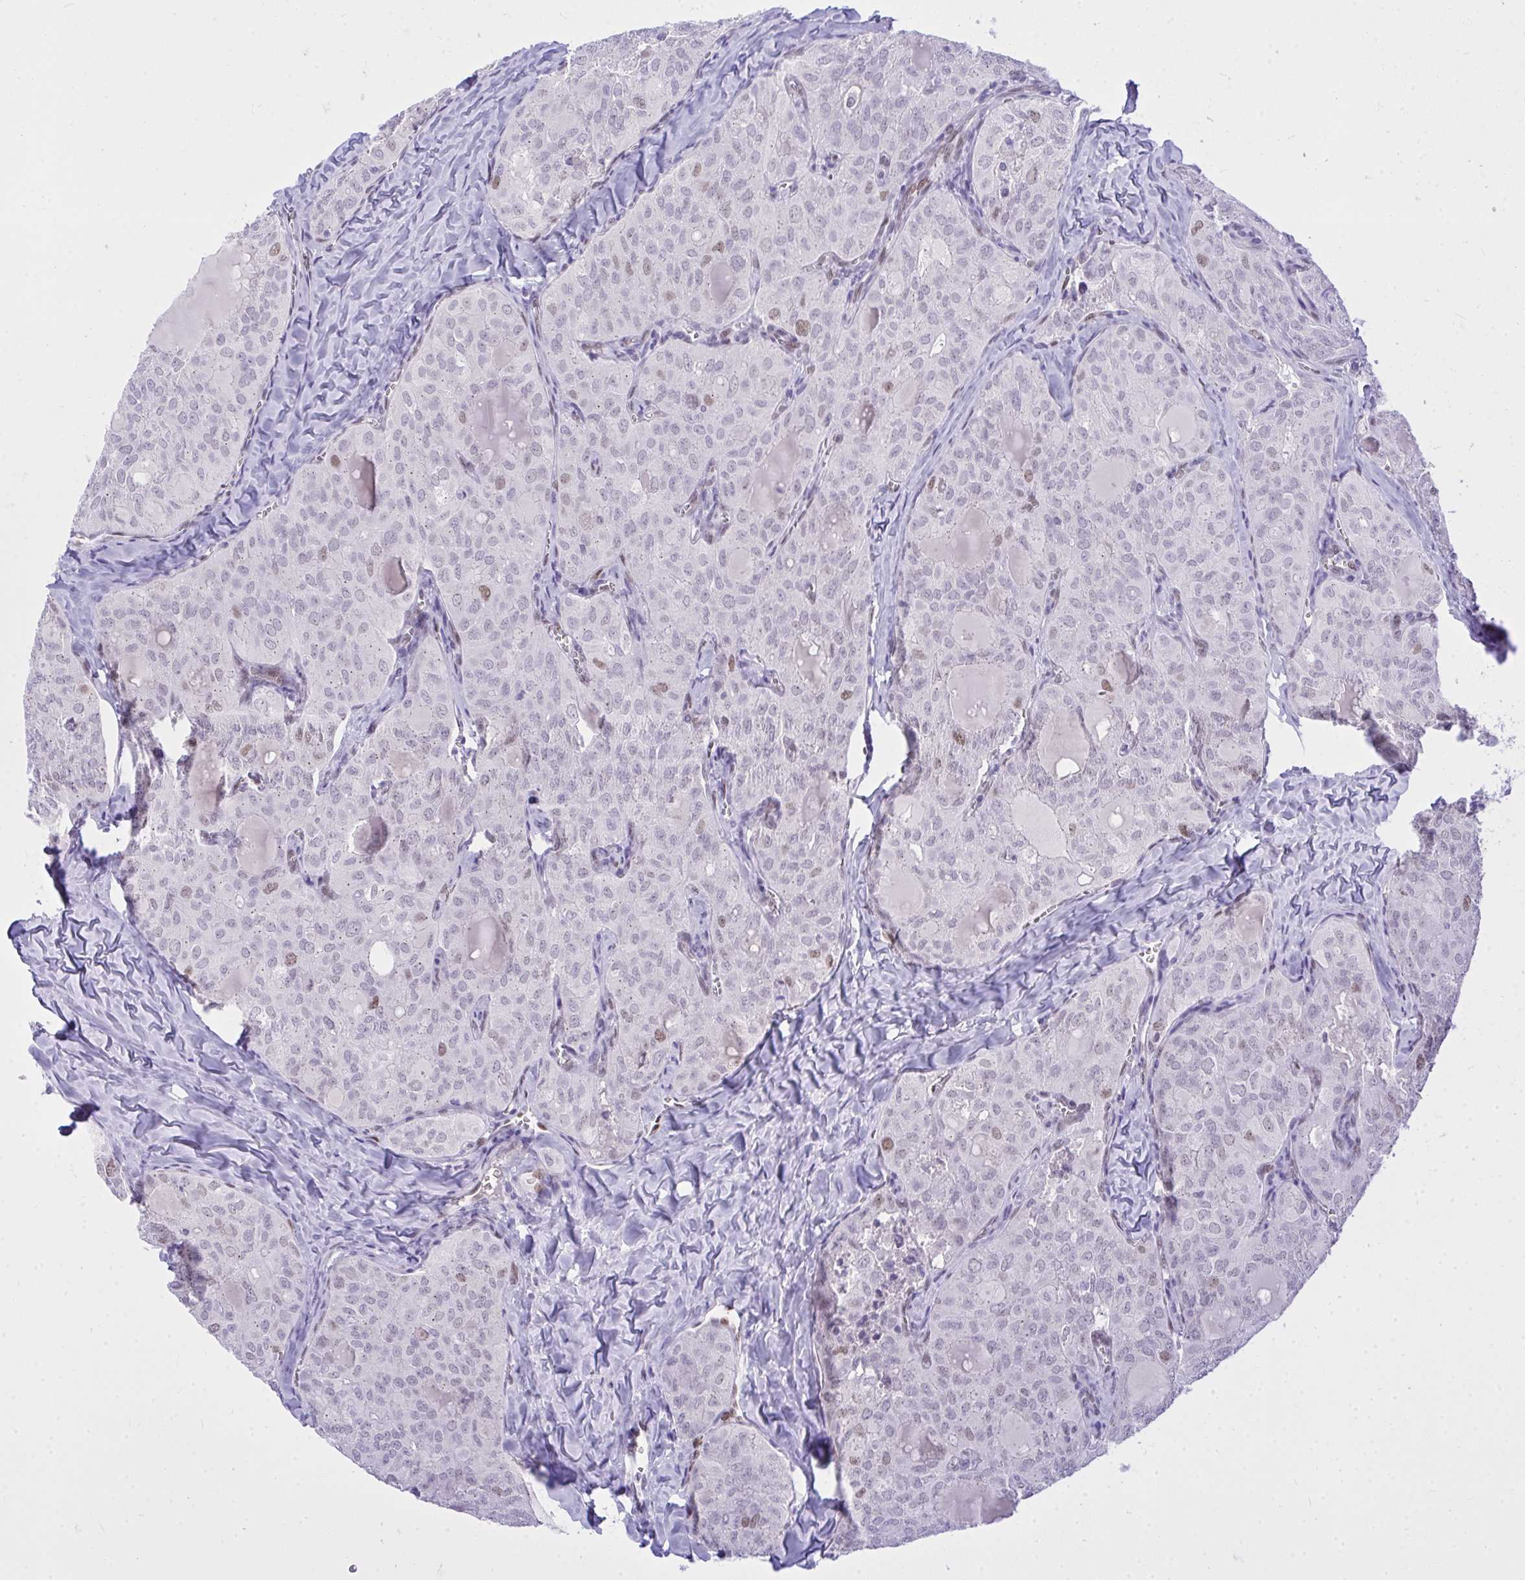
{"staining": {"intensity": "weak", "quantity": "<25%", "location": "nuclear"}, "tissue": "thyroid cancer", "cell_type": "Tumor cells", "image_type": "cancer", "snomed": [{"axis": "morphology", "description": "Follicular adenoma carcinoma, NOS"}, {"axis": "topography", "description": "Thyroid gland"}], "caption": "The micrograph reveals no staining of tumor cells in thyroid cancer (follicular adenoma carcinoma).", "gene": "TEAD4", "patient": {"sex": "male", "age": 75}}